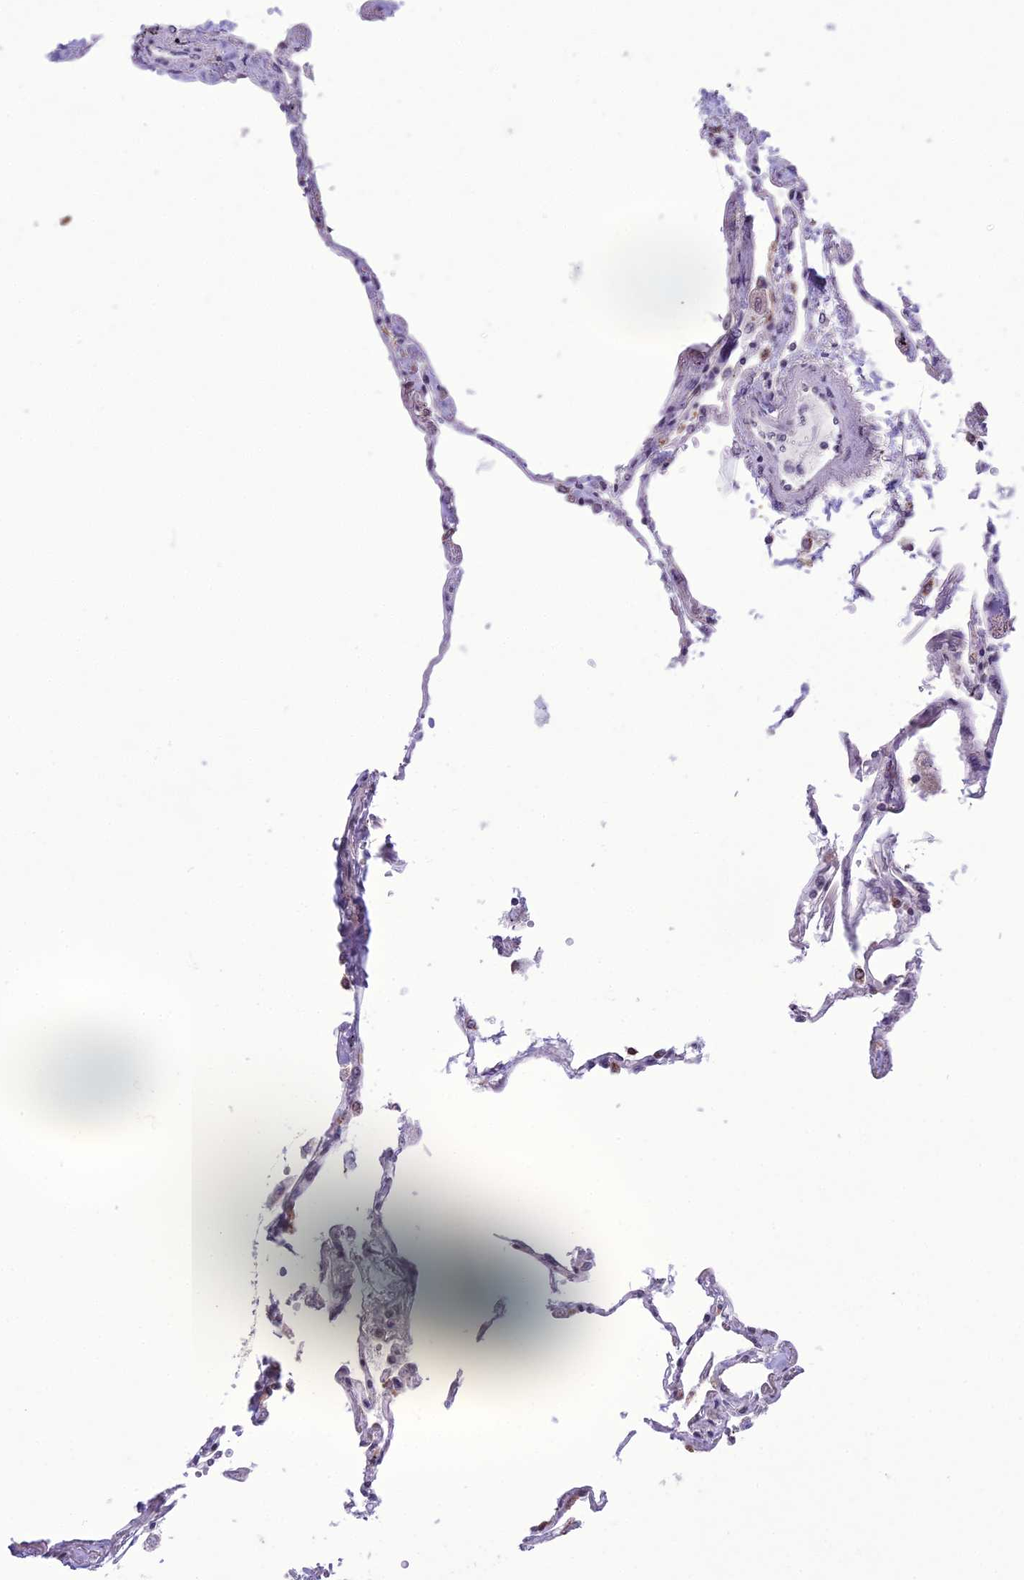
{"staining": {"intensity": "weak", "quantity": "<25%", "location": "cytoplasmic/membranous,nuclear"}, "tissue": "lung", "cell_type": "Alveolar cells", "image_type": "normal", "snomed": [{"axis": "morphology", "description": "Normal tissue, NOS"}, {"axis": "topography", "description": "Lung"}], "caption": "Image shows no significant protein expression in alveolar cells of normal lung. The staining is performed using DAB (3,3'-diaminobenzidine) brown chromogen with nuclei counter-stained in using hematoxylin.", "gene": "RPS26", "patient": {"sex": "female", "age": 67}}